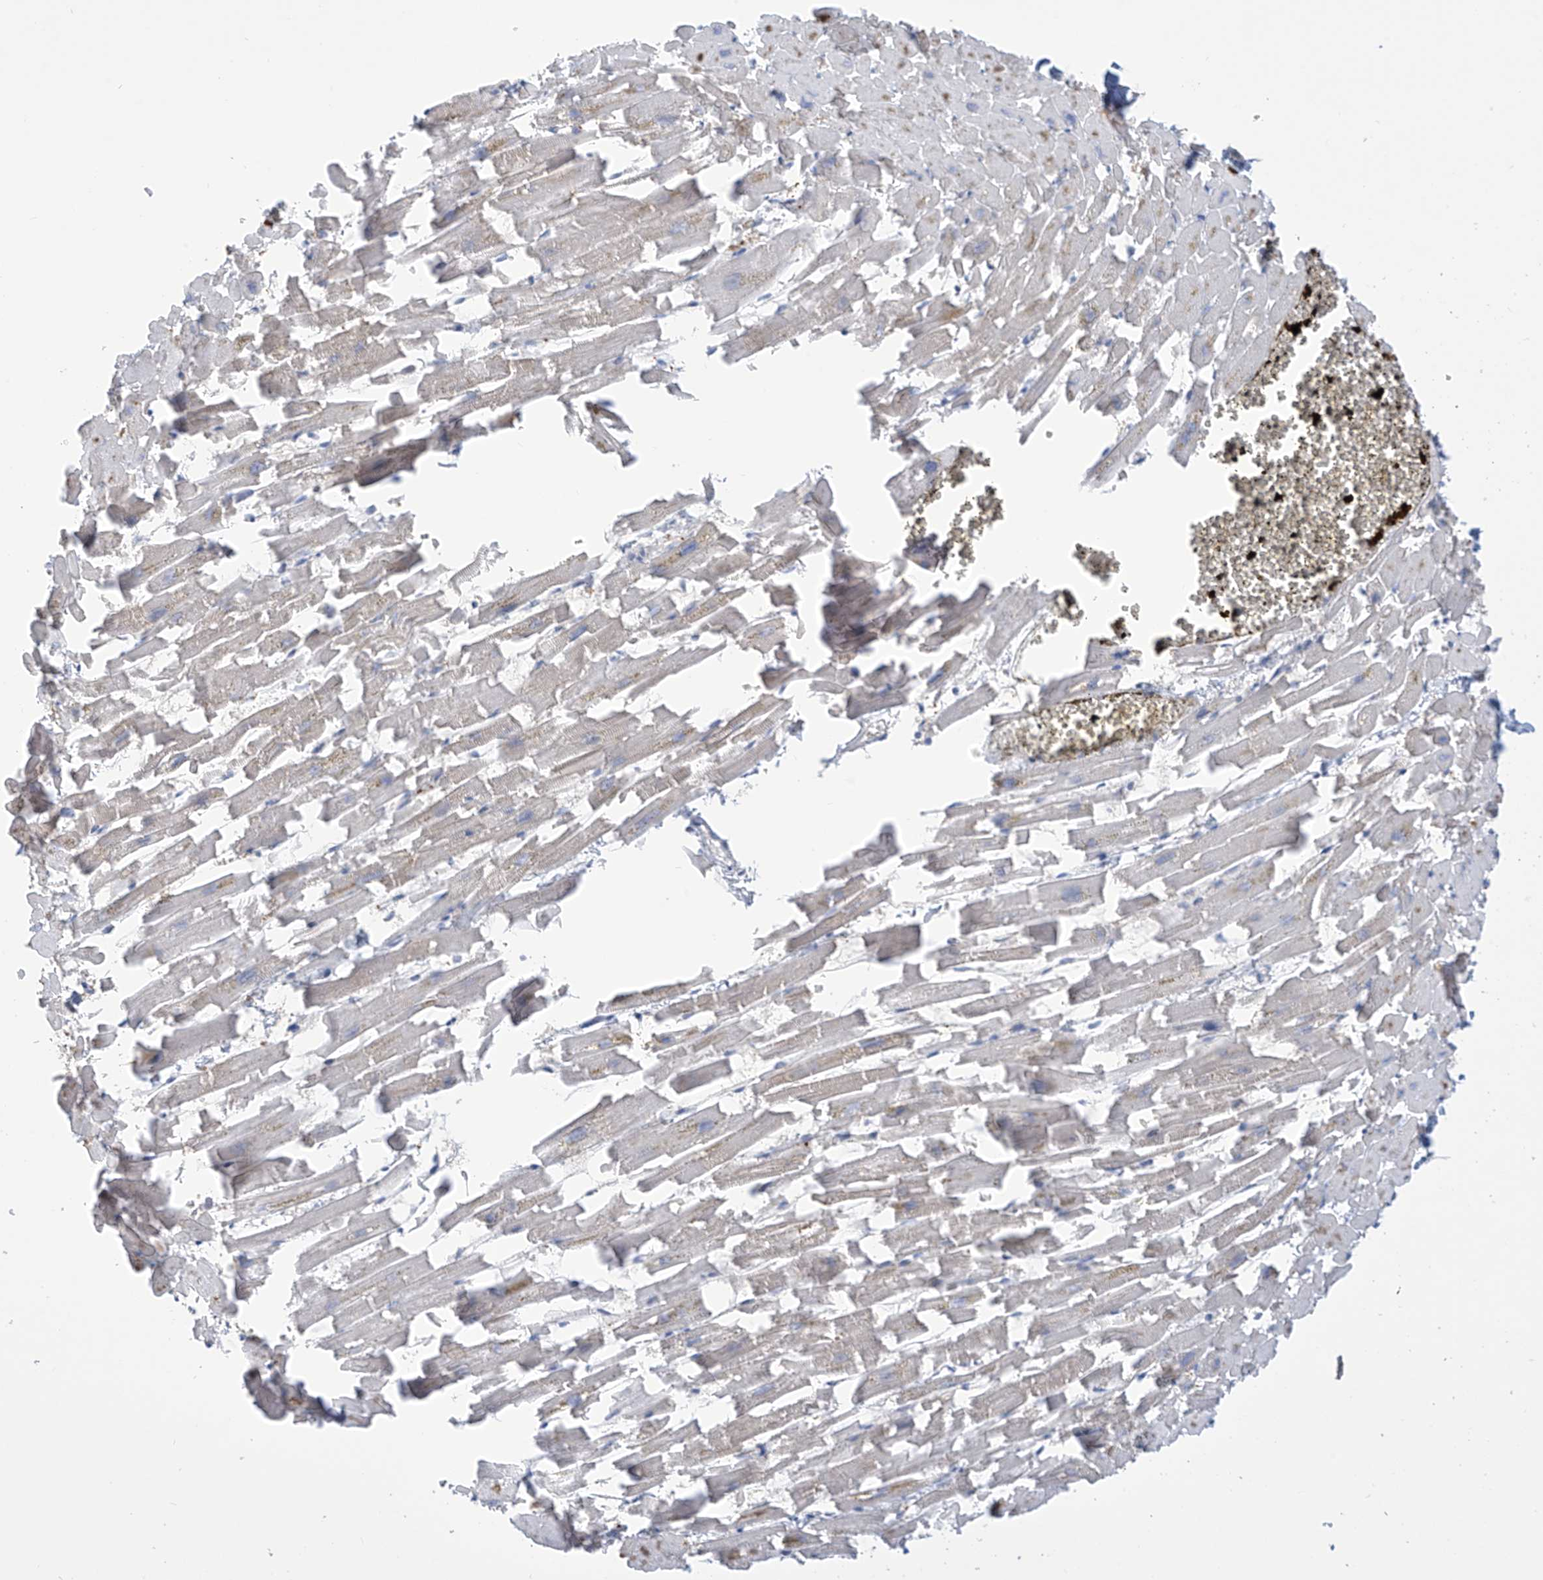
{"staining": {"intensity": "moderate", "quantity": "<25%", "location": "cytoplasmic/membranous"}, "tissue": "heart muscle", "cell_type": "Cardiomyocytes", "image_type": "normal", "snomed": [{"axis": "morphology", "description": "Normal tissue, NOS"}, {"axis": "topography", "description": "Heart"}], "caption": "Immunohistochemical staining of normal human heart muscle displays moderate cytoplasmic/membranous protein staining in about <25% of cardiomyocytes.", "gene": "IDH1", "patient": {"sex": "female", "age": 64}}